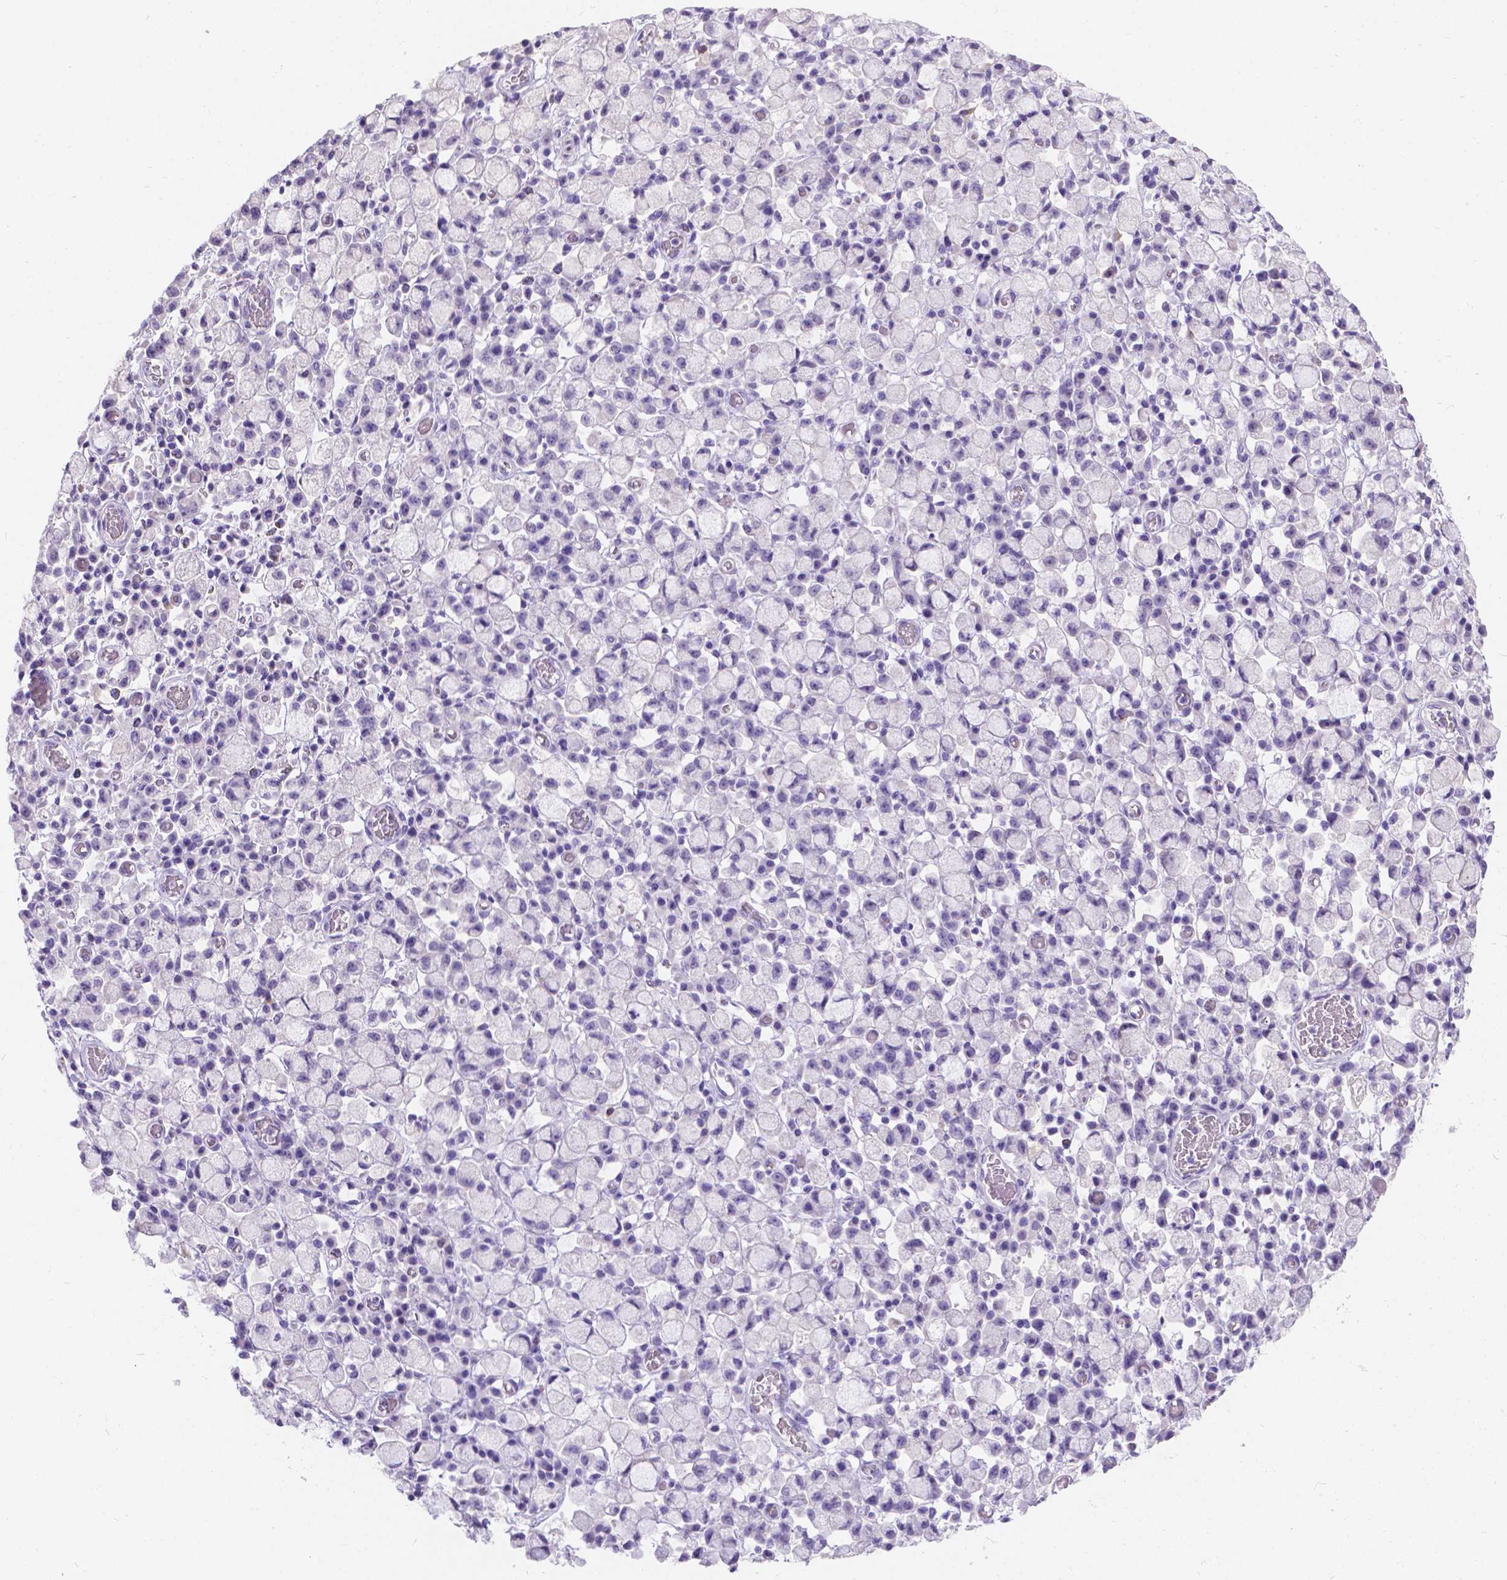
{"staining": {"intensity": "negative", "quantity": "none", "location": "none"}, "tissue": "stomach cancer", "cell_type": "Tumor cells", "image_type": "cancer", "snomed": [{"axis": "morphology", "description": "Adenocarcinoma, NOS"}, {"axis": "topography", "description": "Stomach"}], "caption": "This is an IHC histopathology image of human stomach adenocarcinoma. There is no expression in tumor cells.", "gene": "GNRHR", "patient": {"sex": "male", "age": 58}}